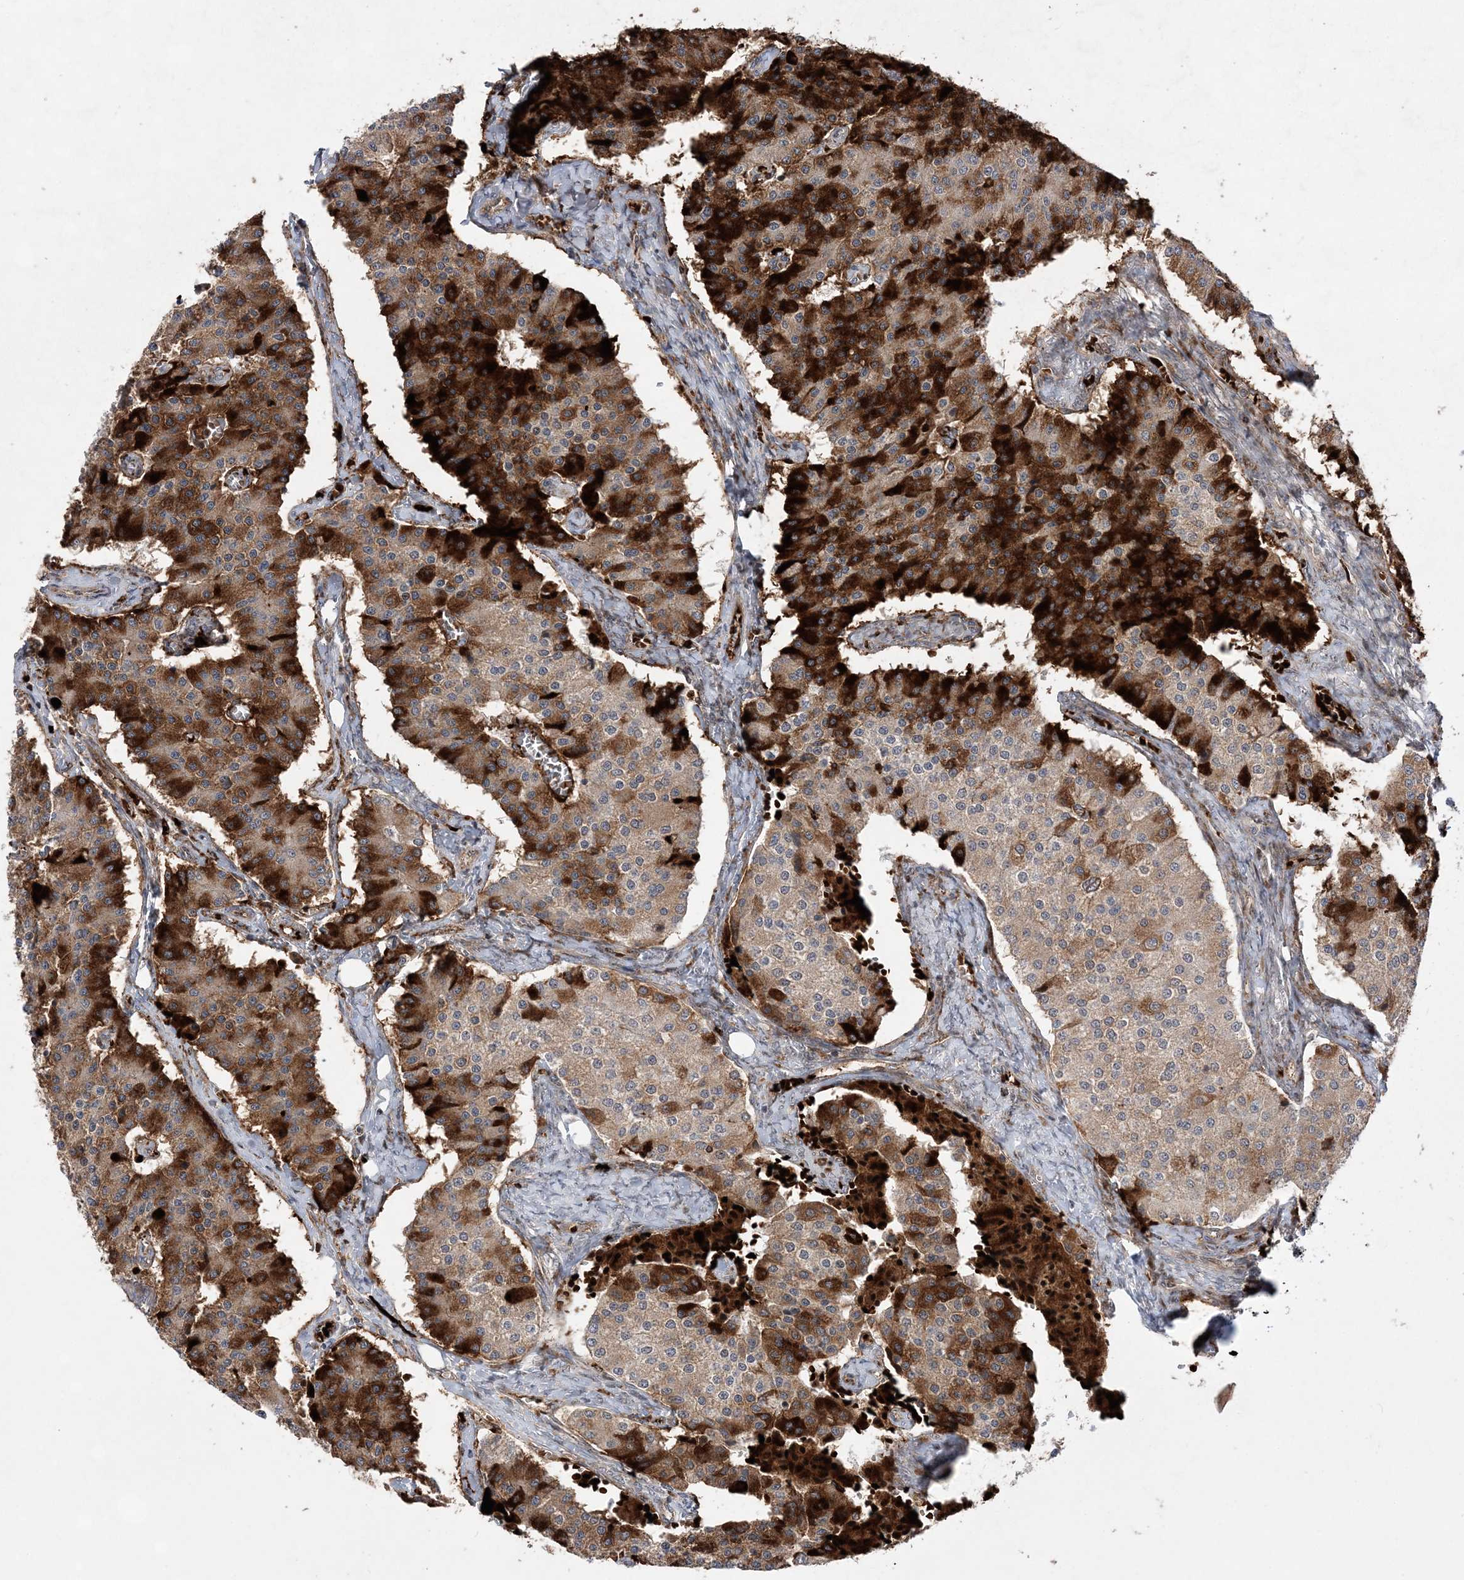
{"staining": {"intensity": "strong", "quantity": "25%-75%", "location": "cytoplasmic/membranous"}, "tissue": "carcinoid", "cell_type": "Tumor cells", "image_type": "cancer", "snomed": [{"axis": "morphology", "description": "Carcinoid, malignant, NOS"}, {"axis": "topography", "description": "Colon"}], "caption": "Immunohistochemical staining of carcinoid shows high levels of strong cytoplasmic/membranous positivity in about 25%-75% of tumor cells.", "gene": "ANAPC15", "patient": {"sex": "female", "age": 52}}